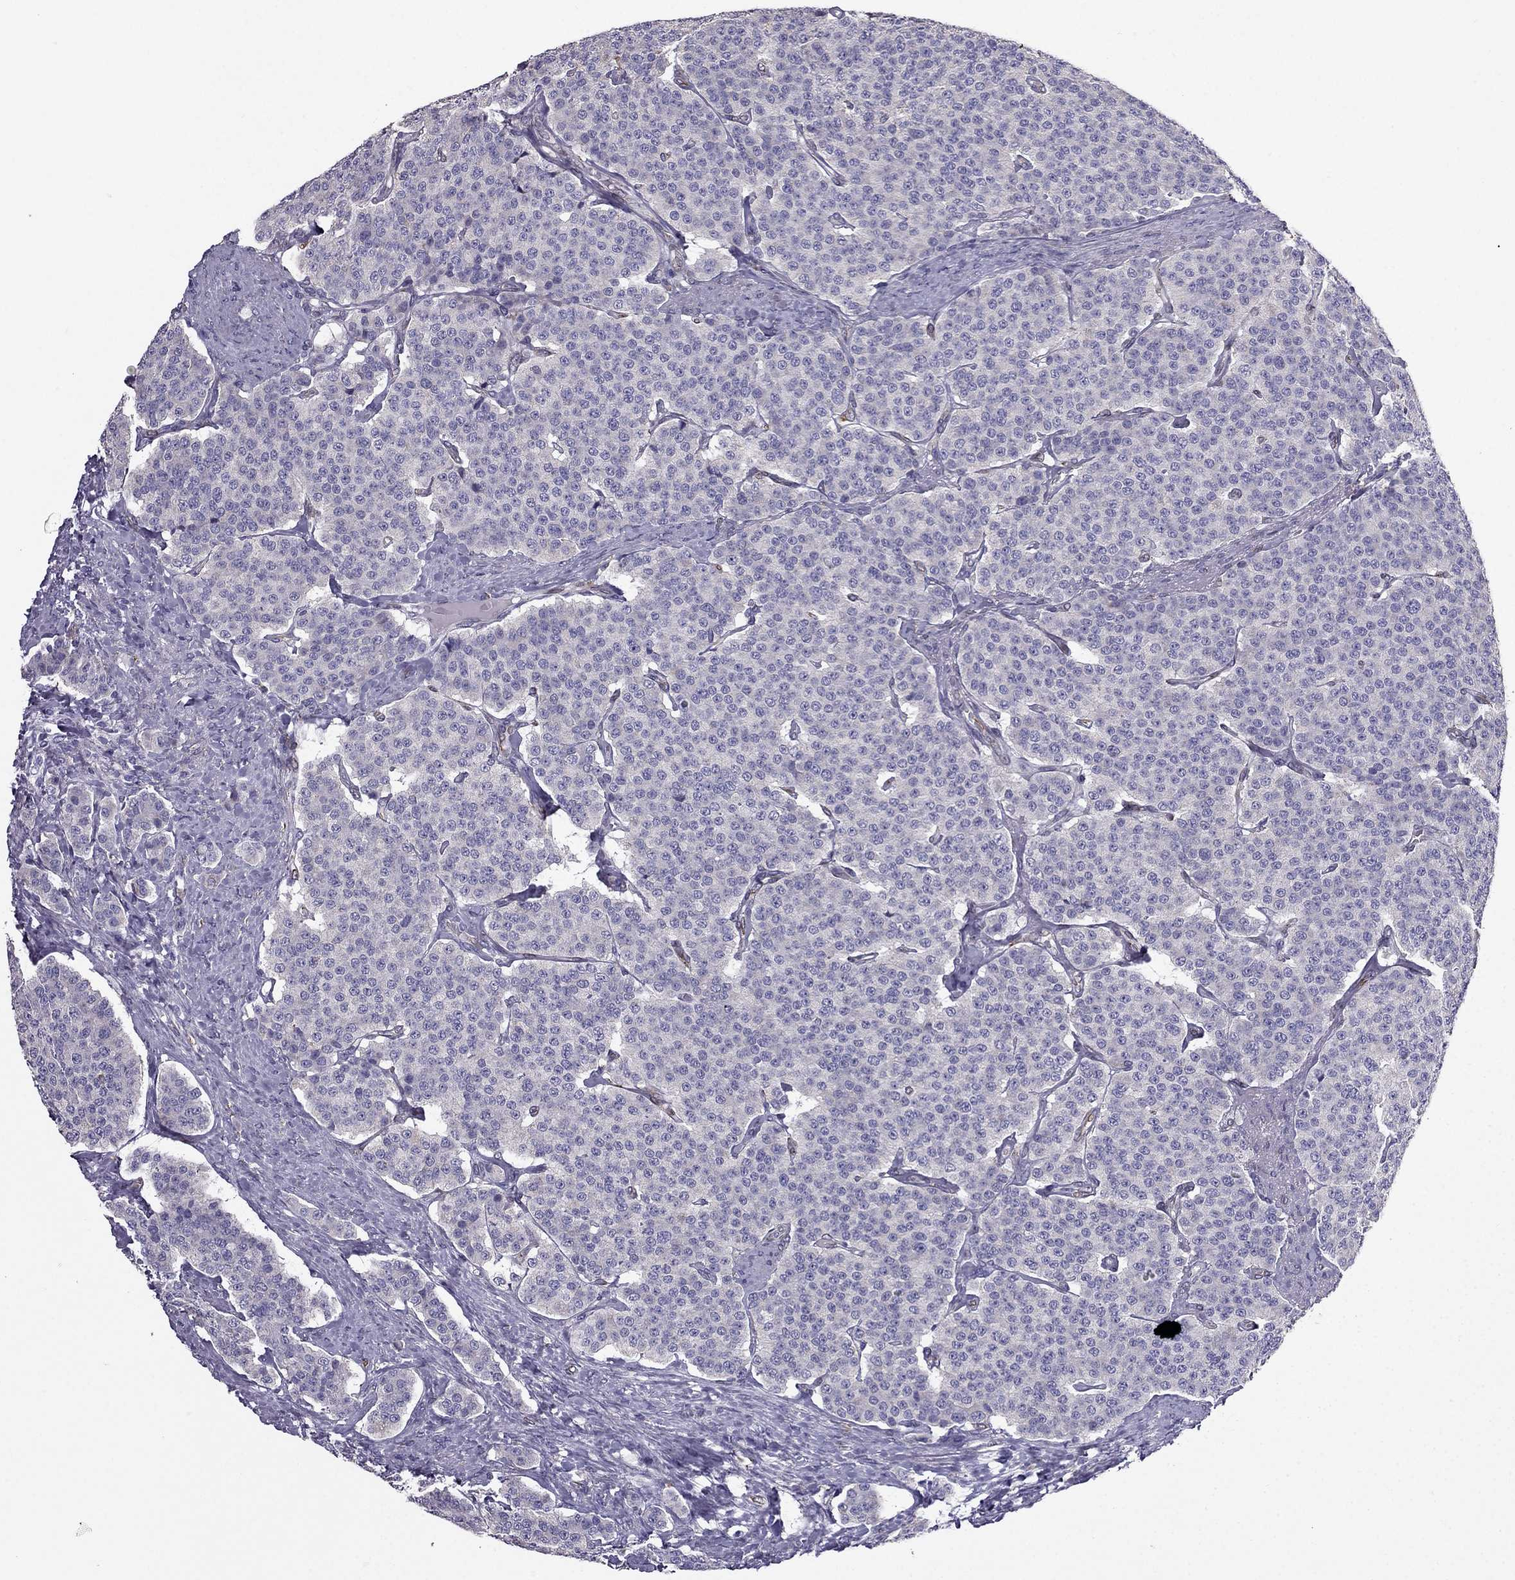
{"staining": {"intensity": "negative", "quantity": "none", "location": "none"}, "tissue": "carcinoid", "cell_type": "Tumor cells", "image_type": "cancer", "snomed": [{"axis": "morphology", "description": "Carcinoid, malignant, NOS"}, {"axis": "topography", "description": "Small intestine"}], "caption": "High magnification brightfield microscopy of malignant carcinoid stained with DAB (brown) and counterstained with hematoxylin (blue): tumor cells show no significant staining. The staining was performed using DAB to visualize the protein expression in brown, while the nuclei were stained in blue with hematoxylin (Magnification: 20x).", "gene": "IKBIP", "patient": {"sex": "female", "age": 58}}